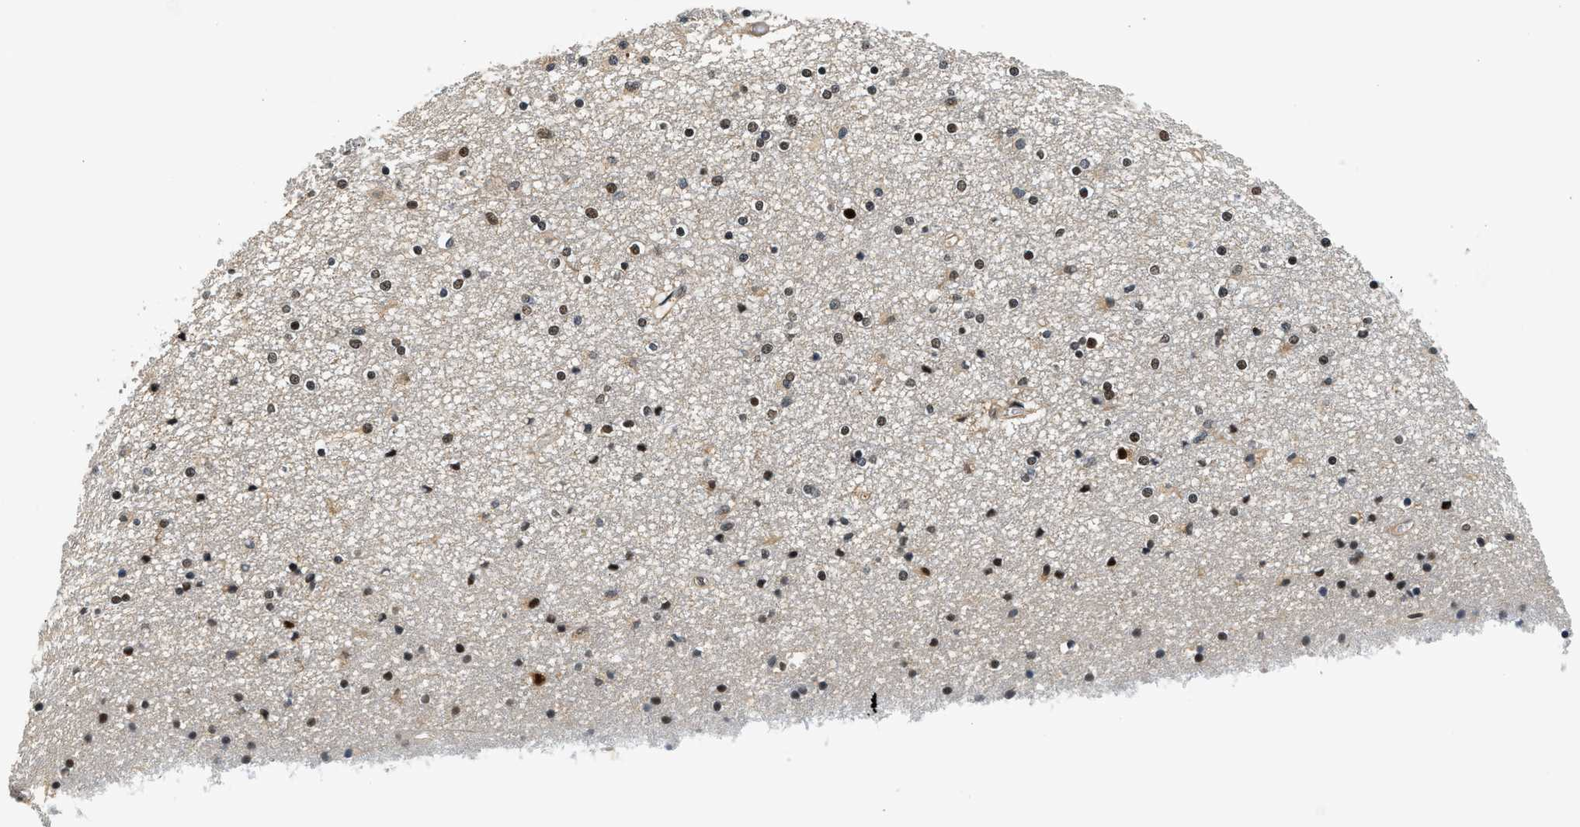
{"staining": {"intensity": "strong", "quantity": ">75%", "location": "nuclear"}, "tissue": "caudate", "cell_type": "Glial cells", "image_type": "normal", "snomed": [{"axis": "morphology", "description": "Normal tissue, NOS"}, {"axis": "topography", "description": "Lateral ventricle wall"}], "caption": "A high-resolution image shows immunohistochemistry (IHC) staining of unremarkable caudate, which shows strong nuclear staining in about >75% of glial cells. The staining was performed using DAB, with brown indicating positive protein expression. Nuclei are stained blue with hematoxylin.", "gene": "PSMD3", "patient": {"sex": "female", "age": 54}}